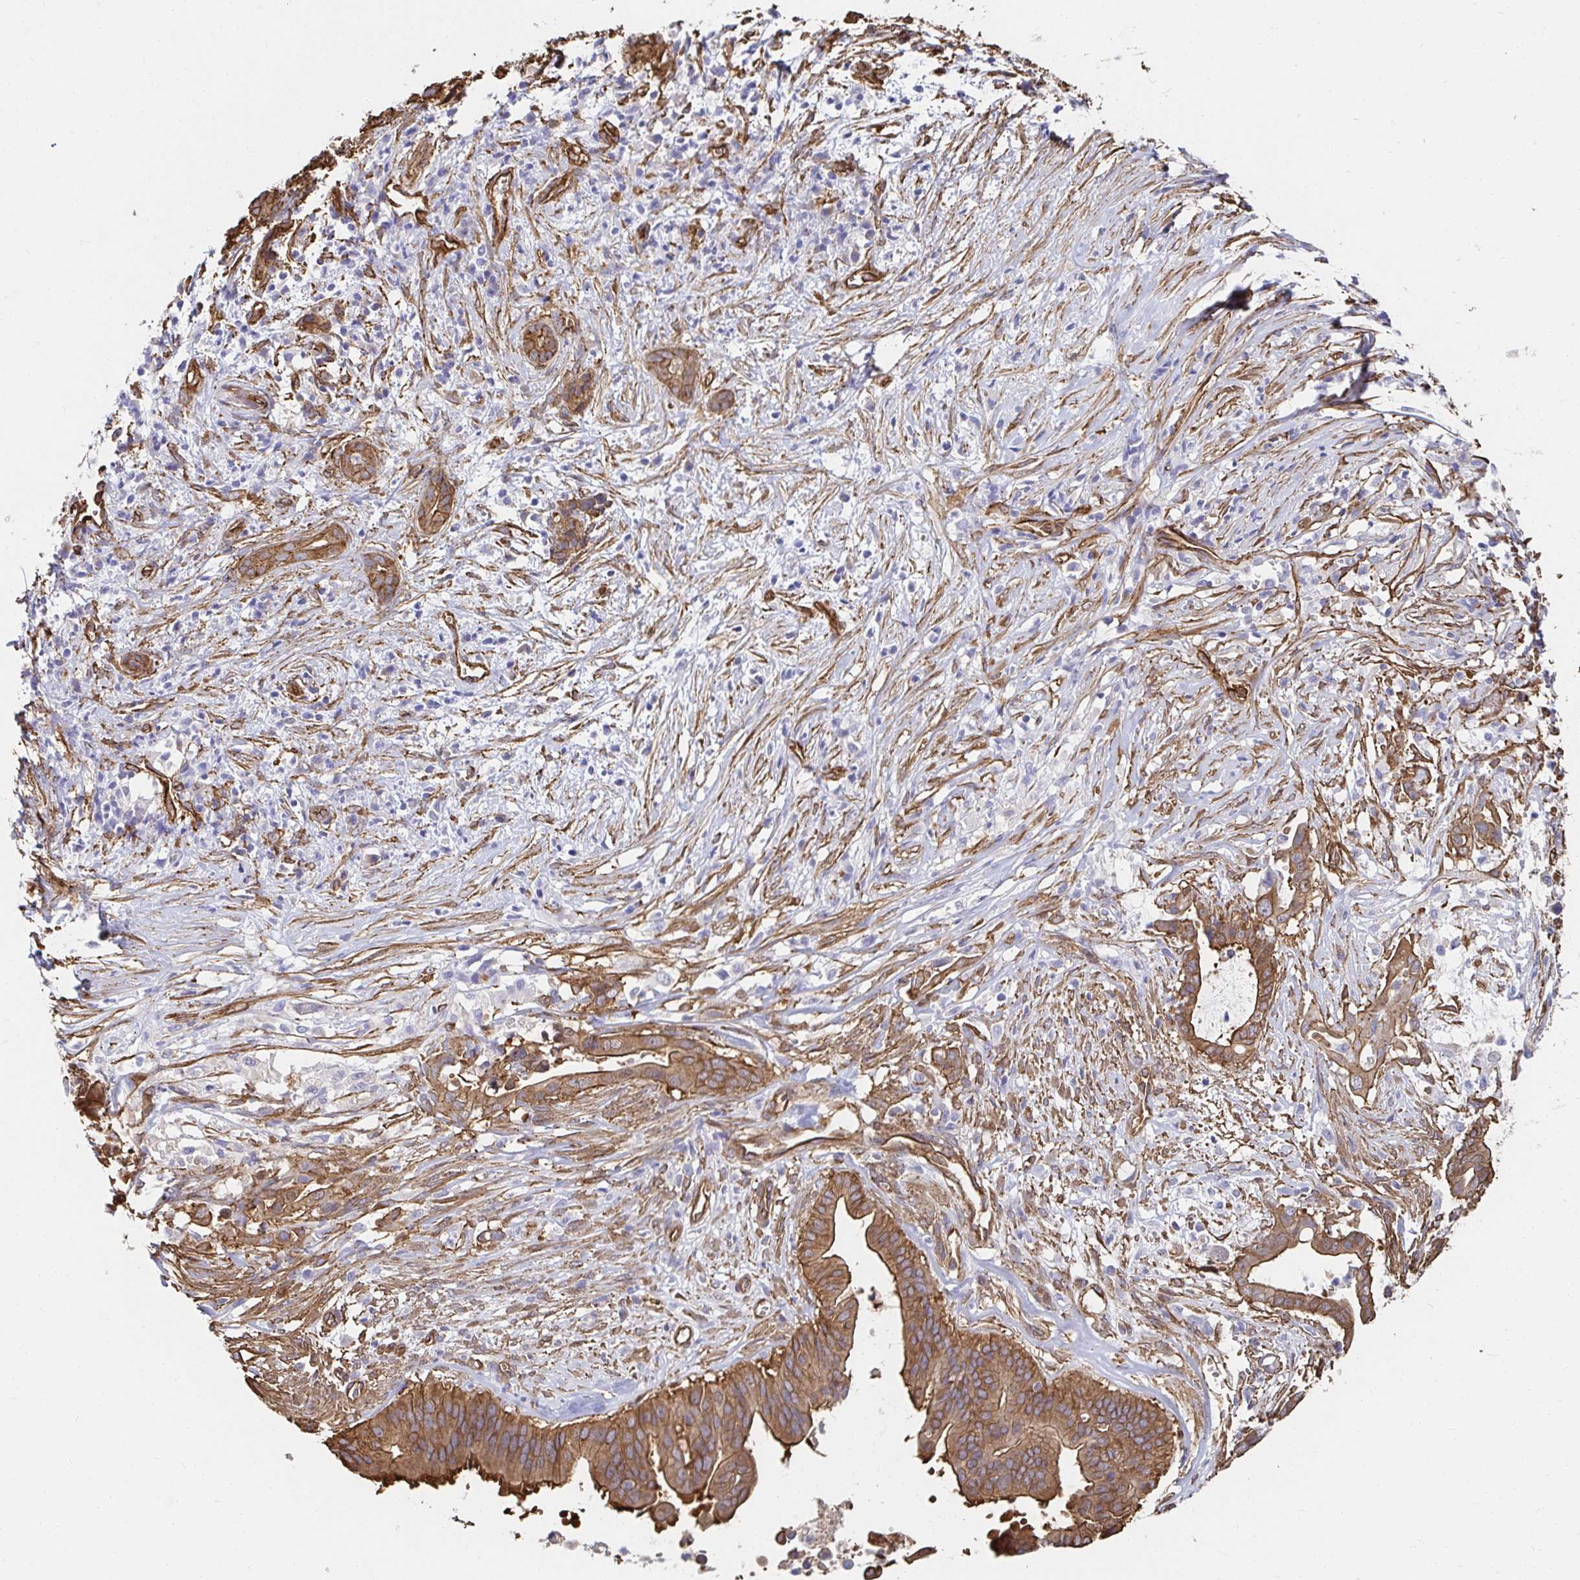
{"staining": {"intensity": "moderate", "quantity": ">75%", "location": "cytoplasmic/membranous"}, "tissue": "pancreatic cancer", "cell_type": "Tumor cells", "image_type": "cancer", "snomed": [{"axis": "morphology", "description": "Adenocarcinoma, NOS"}, {"axis": "topography", "description": "Pancreas"}], "caption": "Brown immunohistochemical staining in human adenocarcinoma (pancreatic) reveals moderate cytoplasmic/membranous expression in approximately >75% of tumor cells. (DAB IHC, brown staining for protein, blue staining for nuclei).", "gene": "CTTN", "patient": {"sex": "male", "age": 61}}